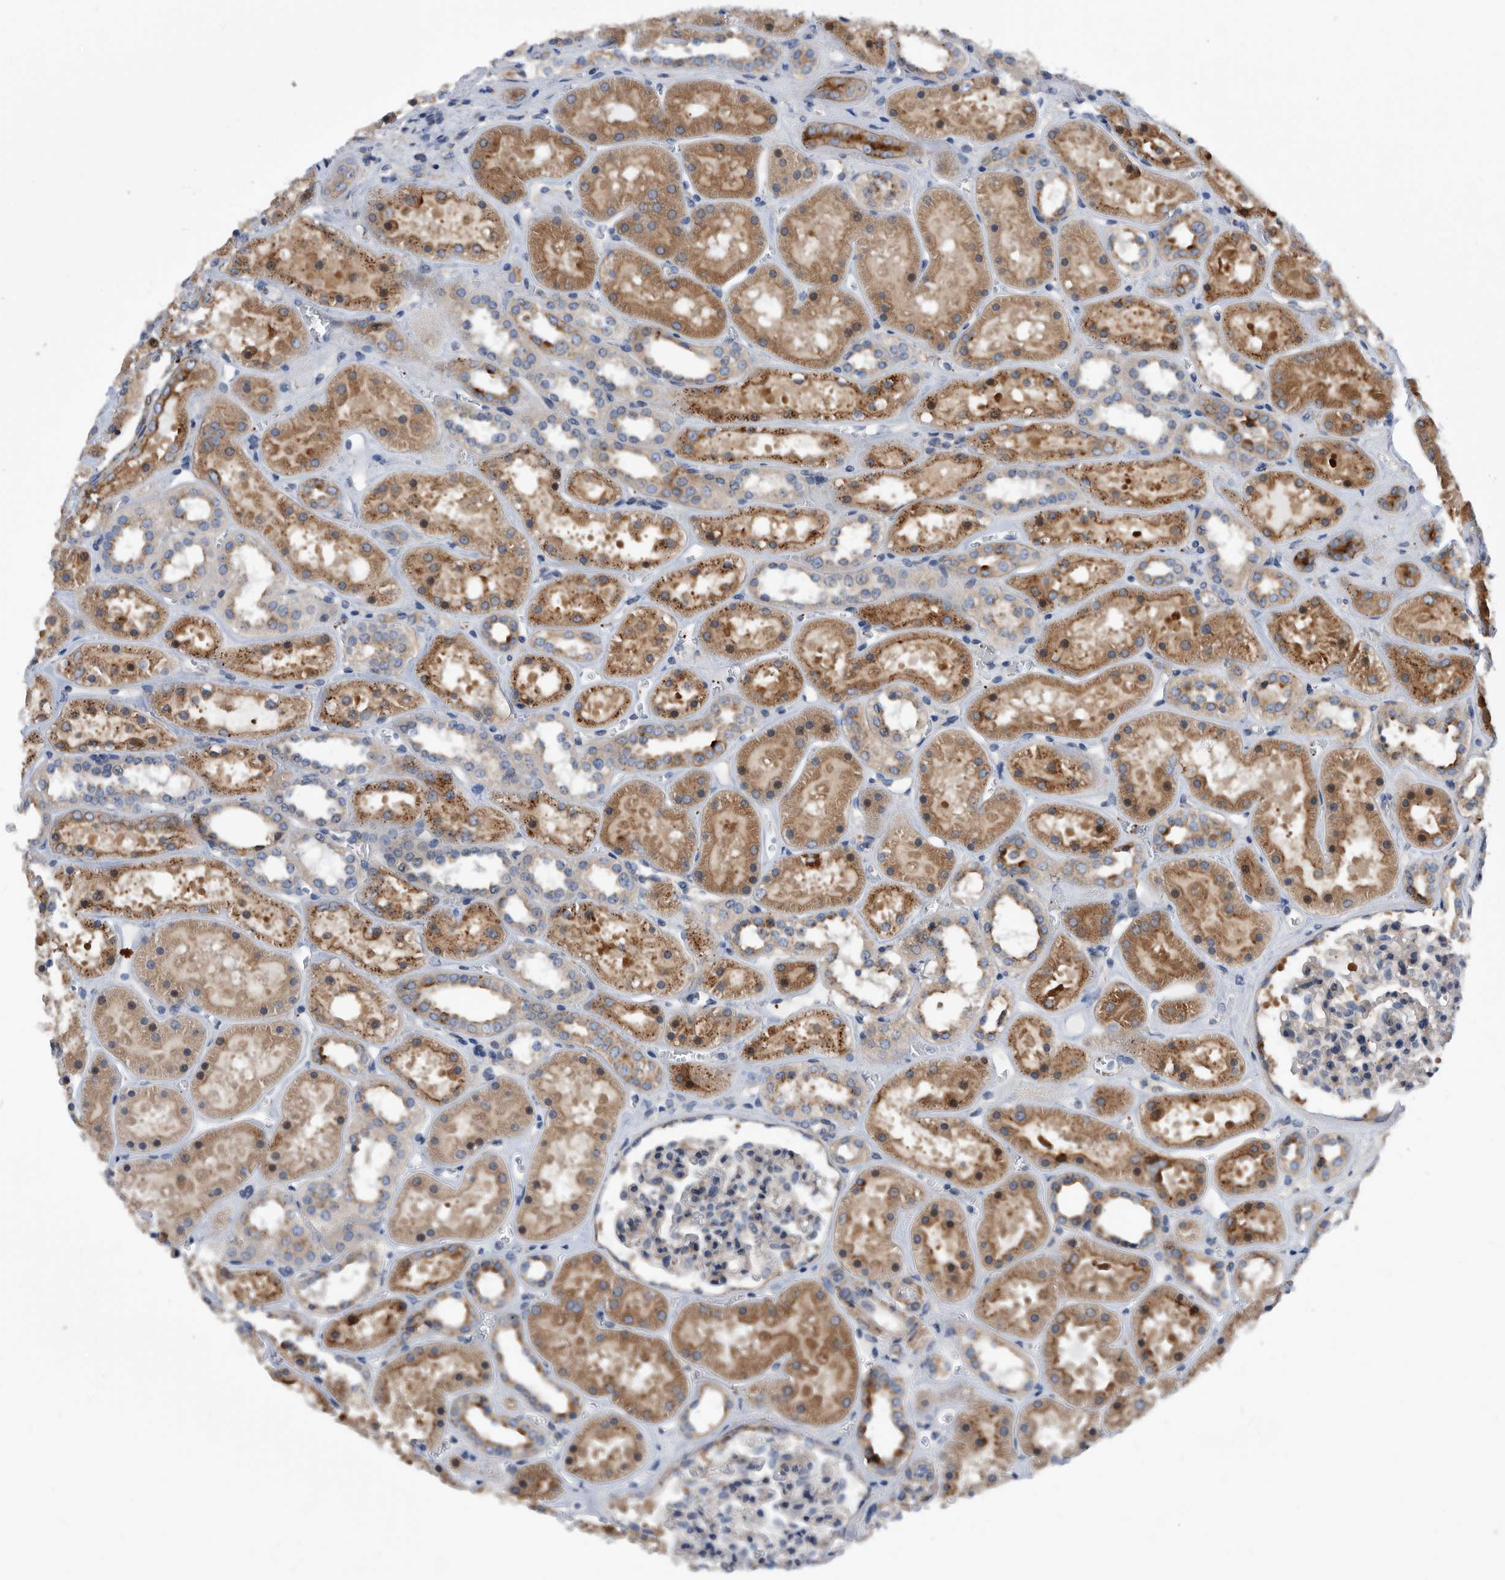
{"staining": {"intensity": "weak", "quantity": "<25%", "location": "cytoplasmic/membranous"}, "tissue": "kidney", "cell_type": "Cells in glomeruli", "image_type": "normal", "snomed": [{"axis": "morphology", "description": "Normal tissue, NOS"}, {"axis": "topography", "description": "Kidney"}], "caption": "IHC image of normal kidney: kidney stained with DAB reveals no significant protein positivity in cells in glomeruli. (DAB immunohistochemistry (IHC), high magnification).", "gene": "BAIAP3", "patient": {"sex": "female", "age": 41}}